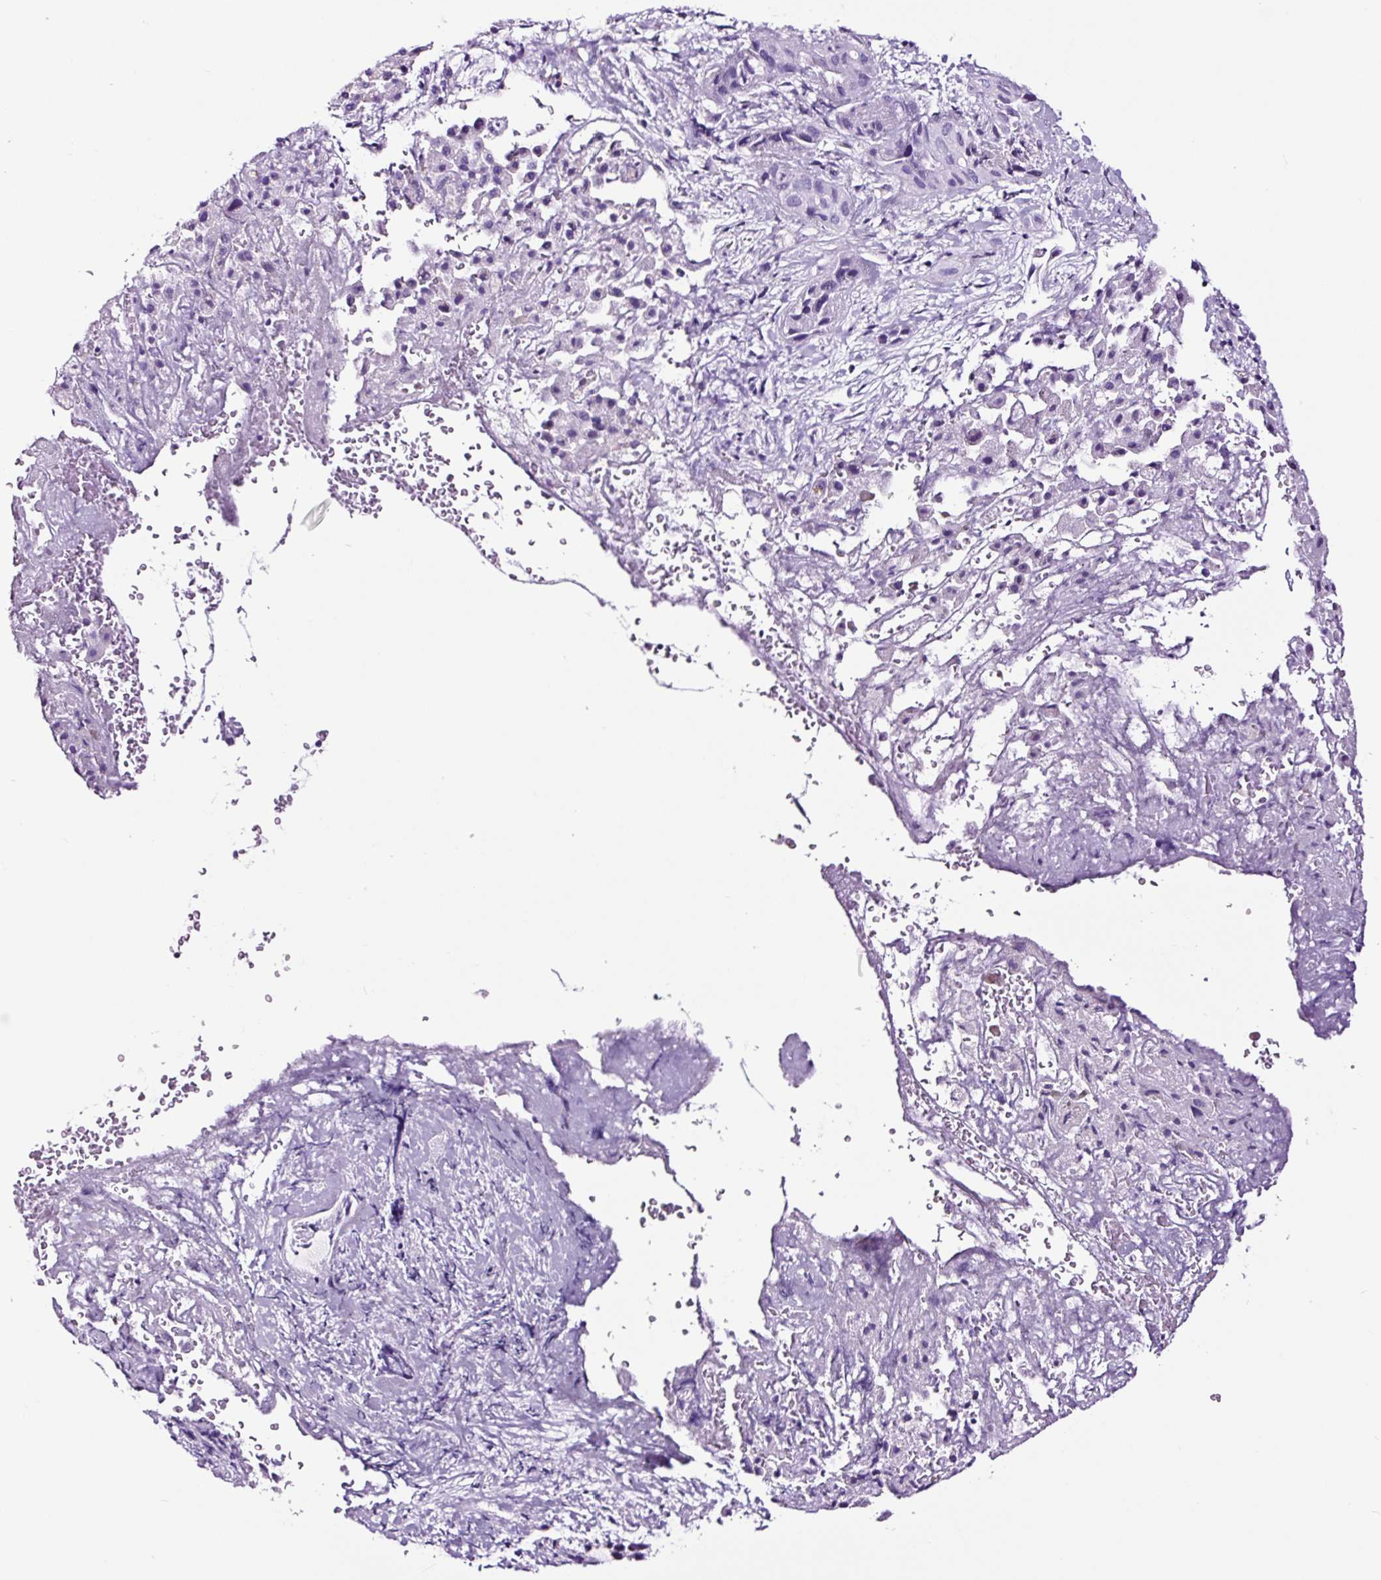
{"staining": {"intensity": "negative", "quantity": "none", "location": "none"}, "tissue": "liver cancer", "cell_type": "Tumor cells", "image_type": "cancer", "snomed": [{"axis": "morphology", "description": "Cholangiocarcinoma"}, {"axis": "topography", "description": "Liver"}], "caption": "Image shows no protein expression in tumor cells of cholangiocarcinoma (liver) tissue. (DAB IHC, high magnification).", "gene": "FBXL7", "patient": {"sex": "female", "age": 52}}